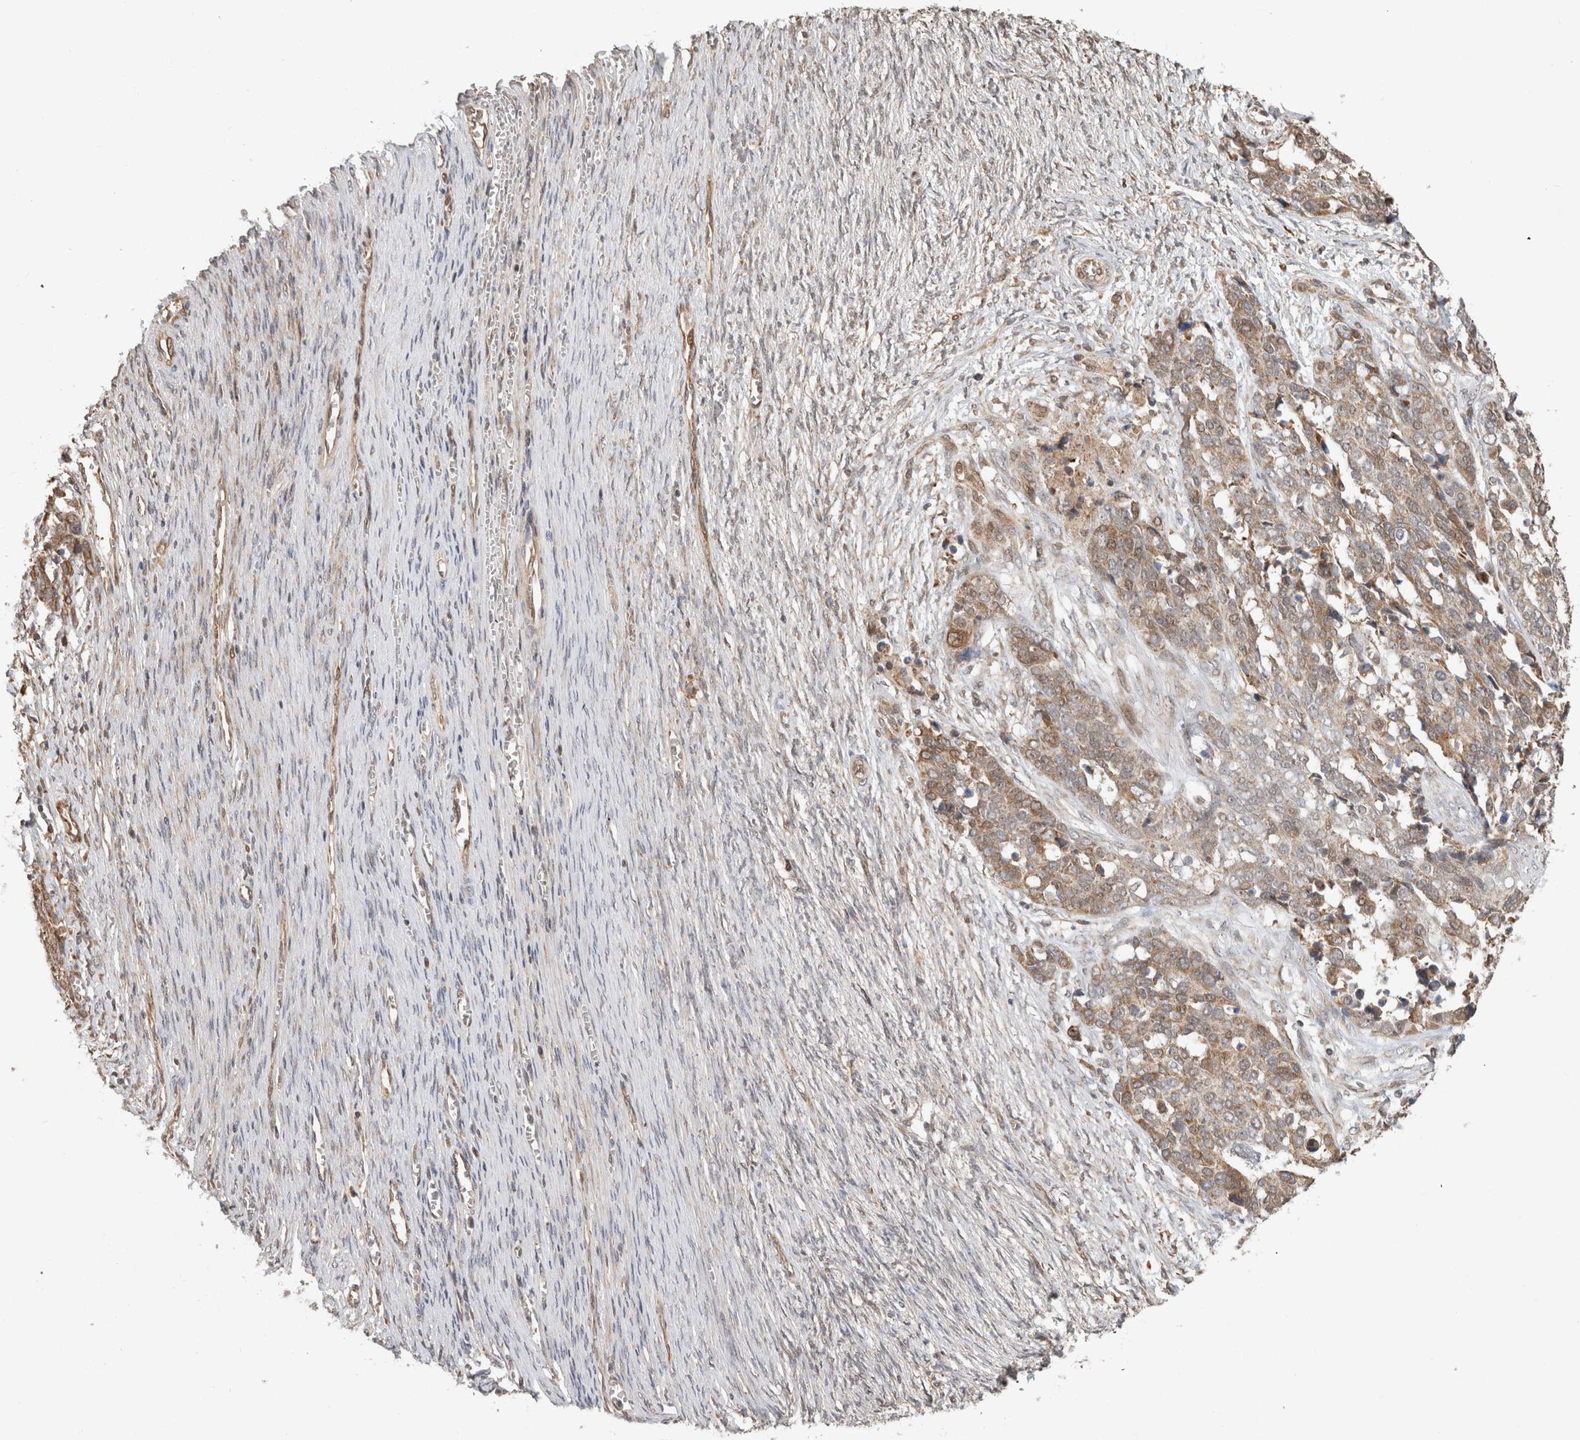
{"staining": {"intensity": "weak", "quantity": ">75%", "location": "cytoplasmic/membranous"}, "tissue": "ovarian cancer", "cell_type": "Tumor cells", "image_type": "cancer", "snomed": [{"axis": "morphology", "description": "Cystadenocarcinoma, serous, NOS"}, {"axis": "topography", "description": "Ovary"}], "caption": "This histopathology image displays immunohistochemistry (IHC) staining of serous cystadenocarcinoma (ovarian), with low weak cytoplasmic/membranous expression in approximately >75% of tumor cells.", "gene": "GINS4", "patient": {"sex": "female", "age": 44}}